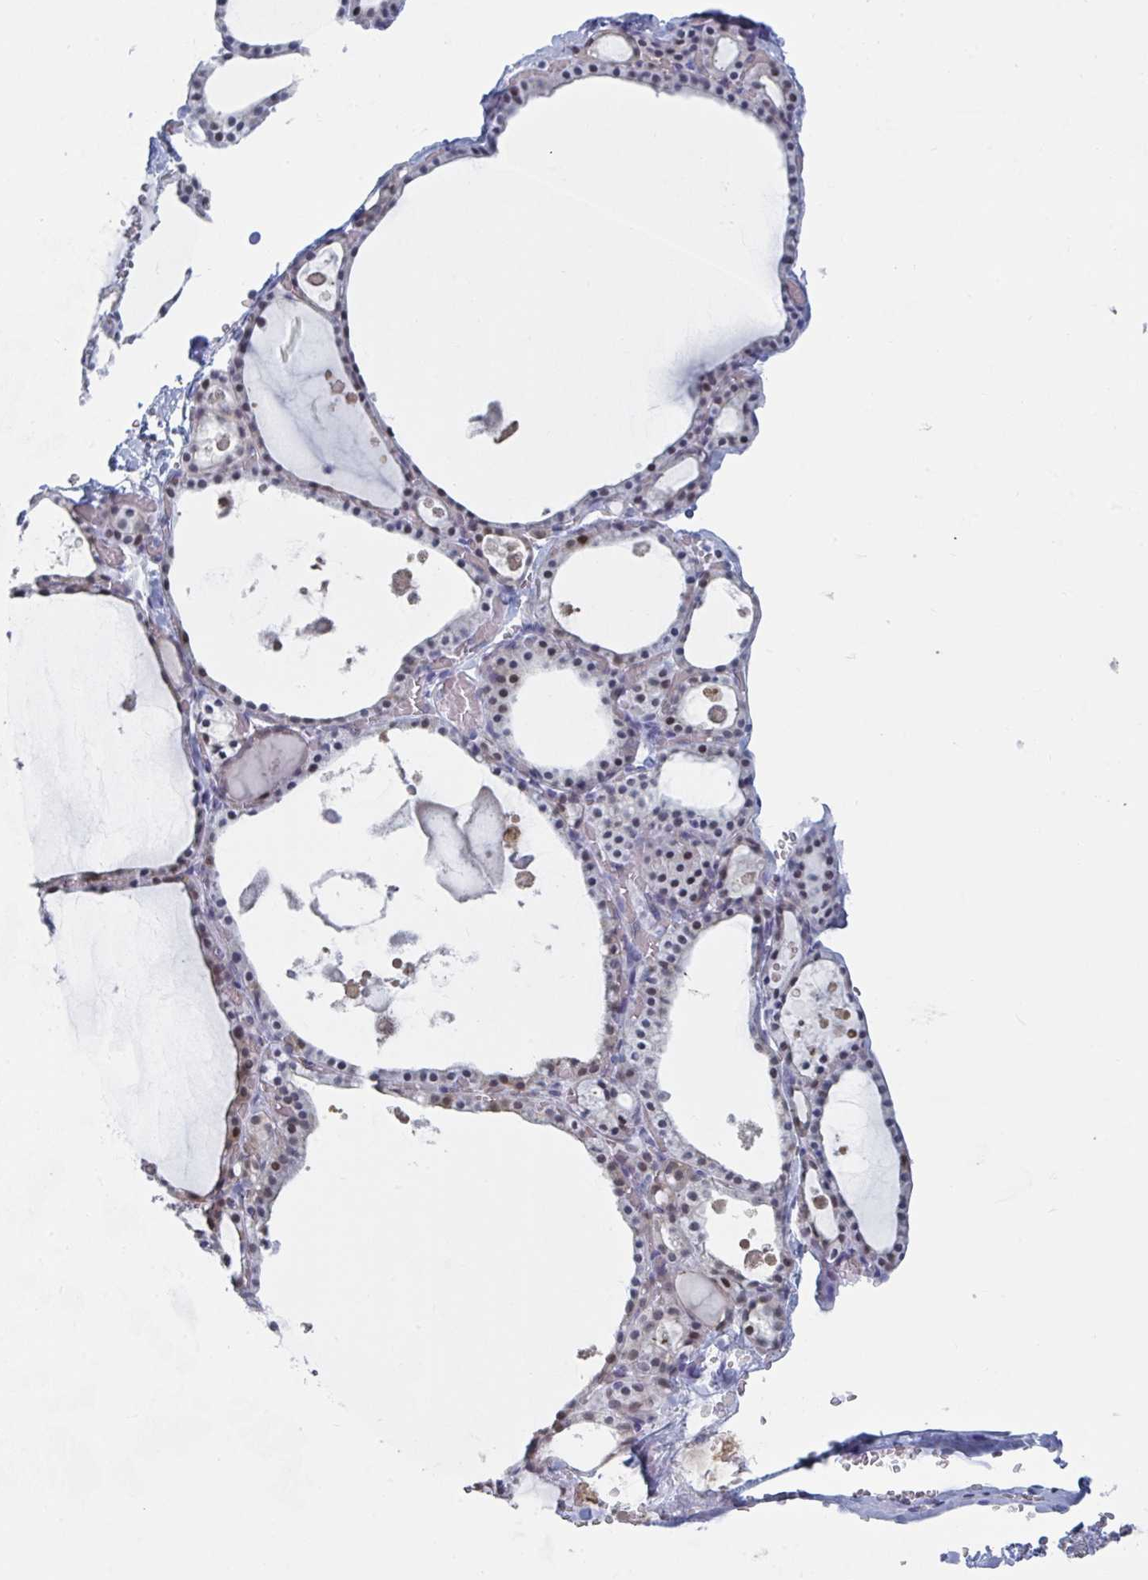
{"staining": {"intensity": "weak", "quantity": "<25%", "location": "nuclear"}, "tissue": "thyroid gland", "cell_type": "Glandular cells", "image_type": "normal", "snomed": [{"axis": "morphology", "description": "Normal tissue, NOS"}, {"axis": "topography", "description": "Thyroid gland"}], "caption": "IHC histopathology image of unremarkable thyroid gland: thyroid gland stained with DAB (3,3'-diaminobenzidine) displays no significant protein staining in glandular cells.", "gene": "FOXA1", "patient": {"sex": "male", "age": 56}}